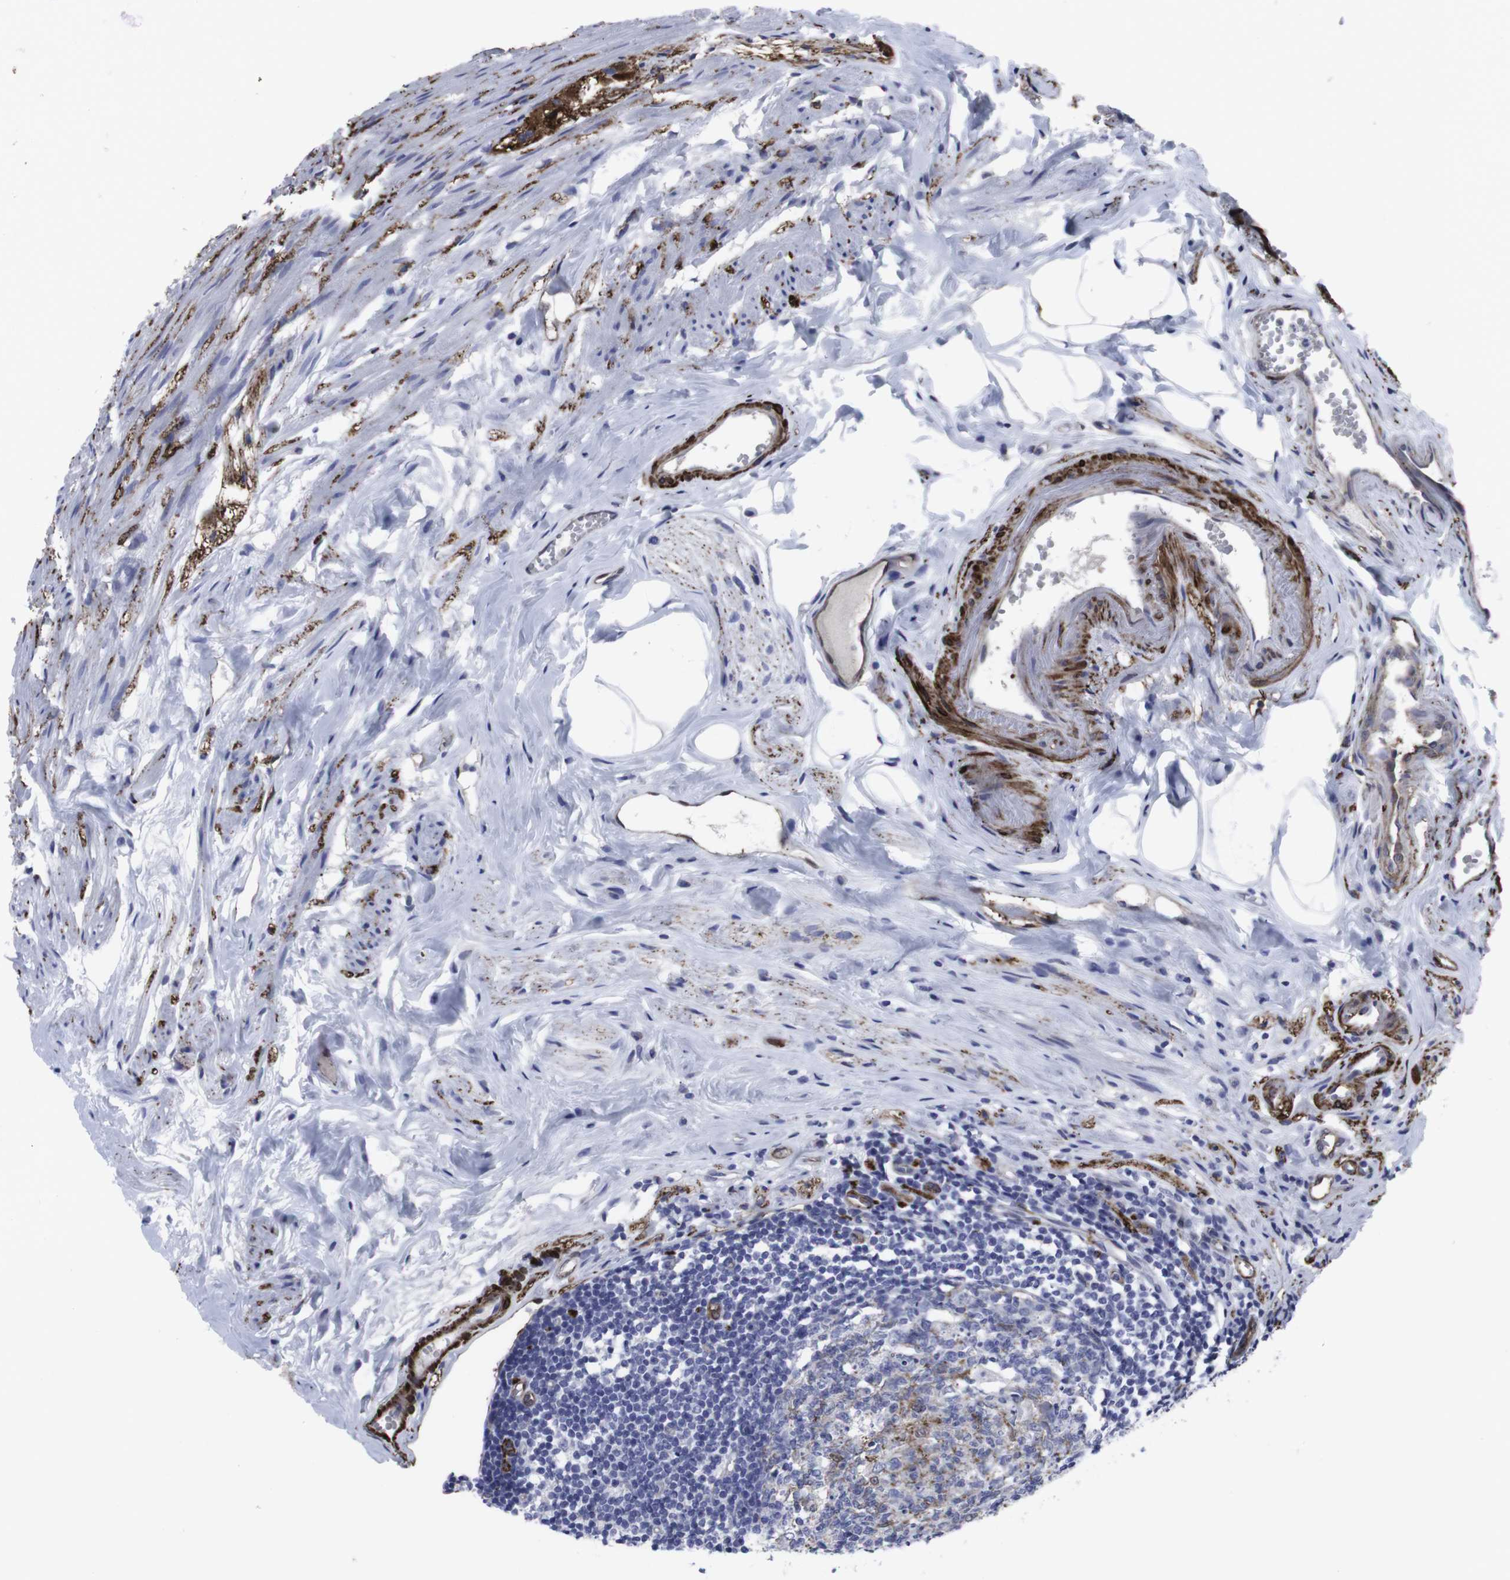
{"staining": {"intensity": "negative", "quantity": "none", "location": "none"}, "tissue": "appendix", "cell_type": "Glandular cells", "image_type": "normal", "snomed": [{"axis": "morphology", "description": "Normal tissue, NOS"}, {"axis": "topography", "description": "Appendix"}], "caption": "This is an immunohistochemistry (IHC) photomicrograph of normal appendix. There is no staining in glandular cells.", "gene": "SNCG", "patient": {"sex": "female", "age": 77}}